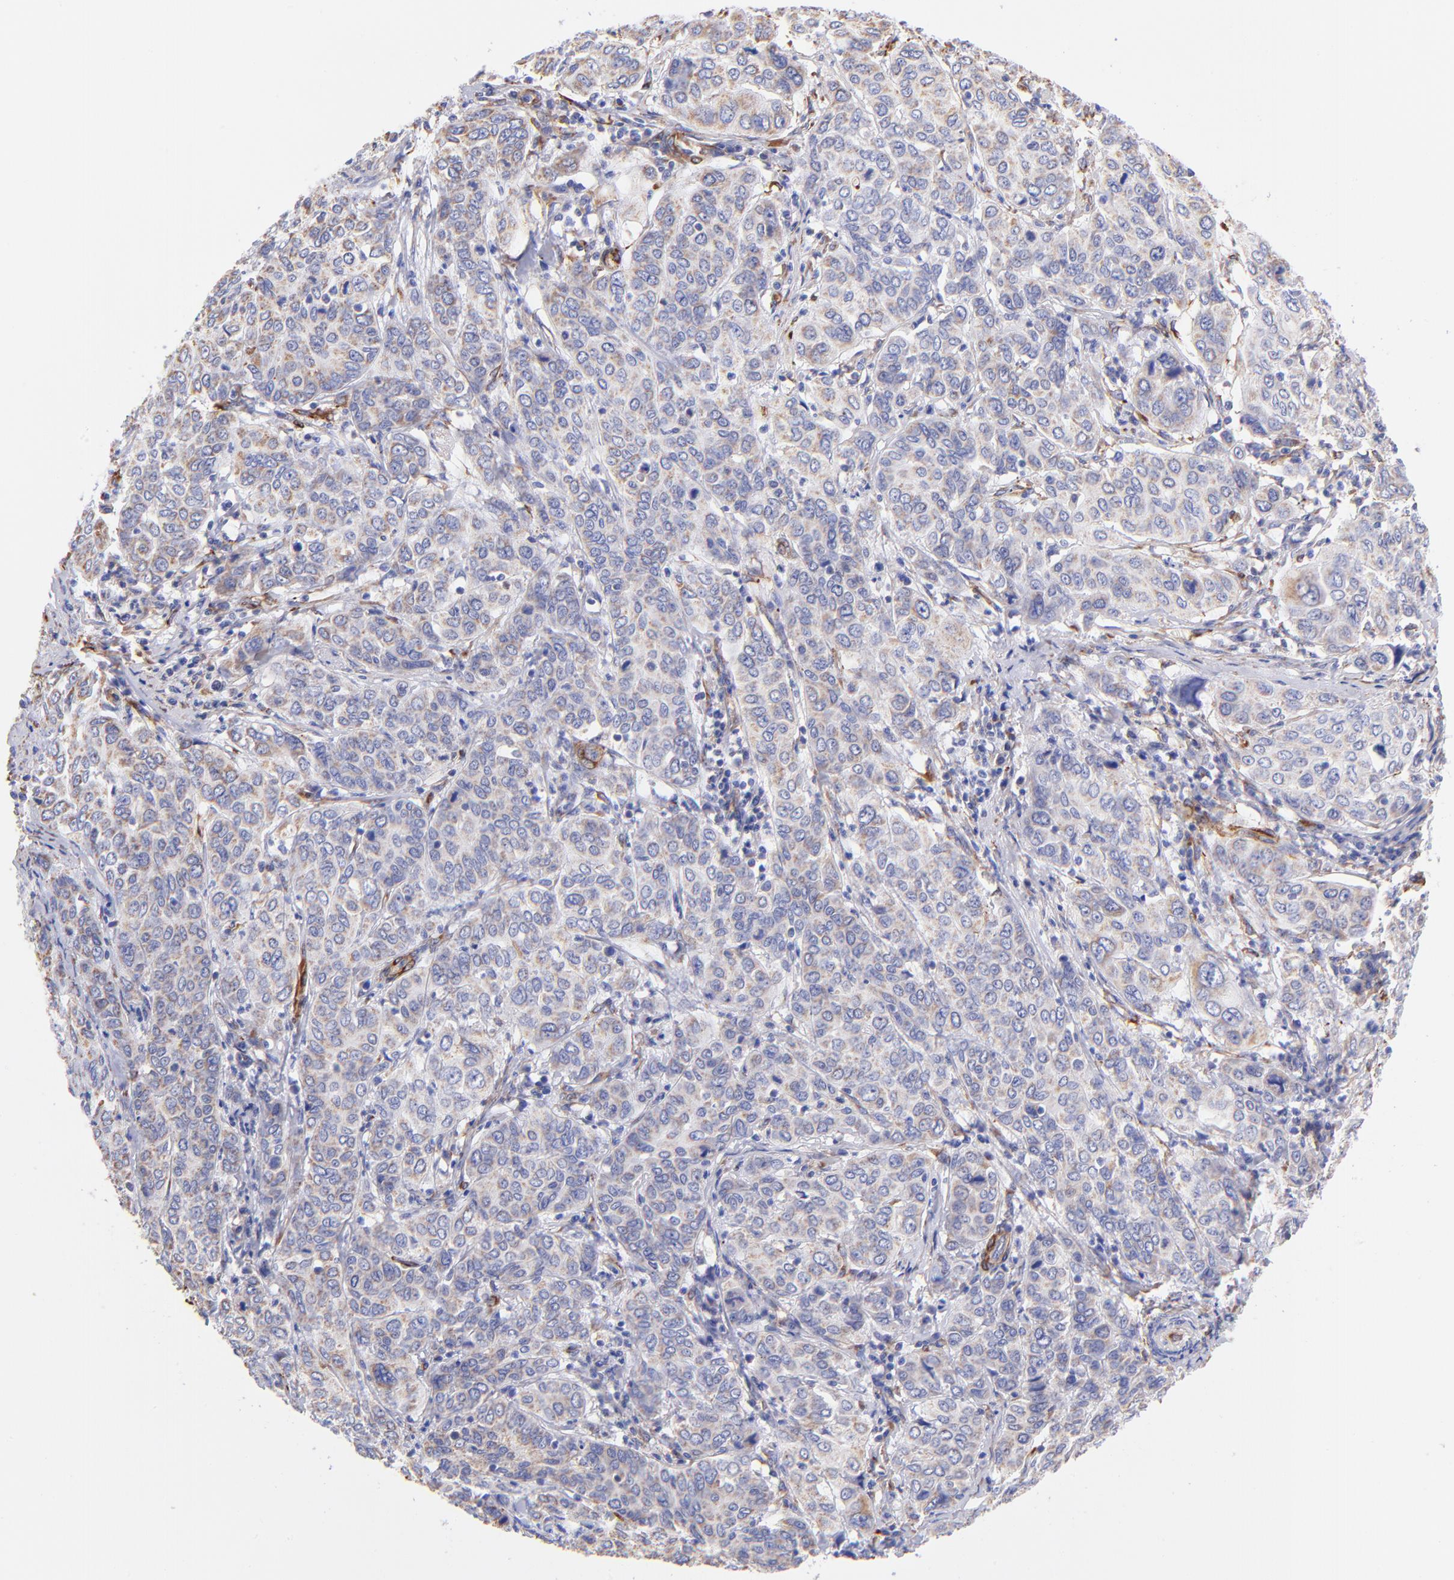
{"staining": {"intensity": "weak", "quantity": "25%-75%", "location": "cytoplasmic/membranous"}, "tissue": "cervical cancer", "cell_type": "Tumor cells", "image_type": "cancer", "snomed": [{"axis": "morphology", "description": "Squamous cell carcinoma, NOS"}, {"axis": "topography", "description": "Cervix"}], "caption": "A histopathology image of human squamous cell carcinoma (cervical) stained for a protein displays weak cytoplasmic/membranous brown staining in tumor cells.", "gene": "SPARC", "patient": {"sex": "female", "age": 38}}